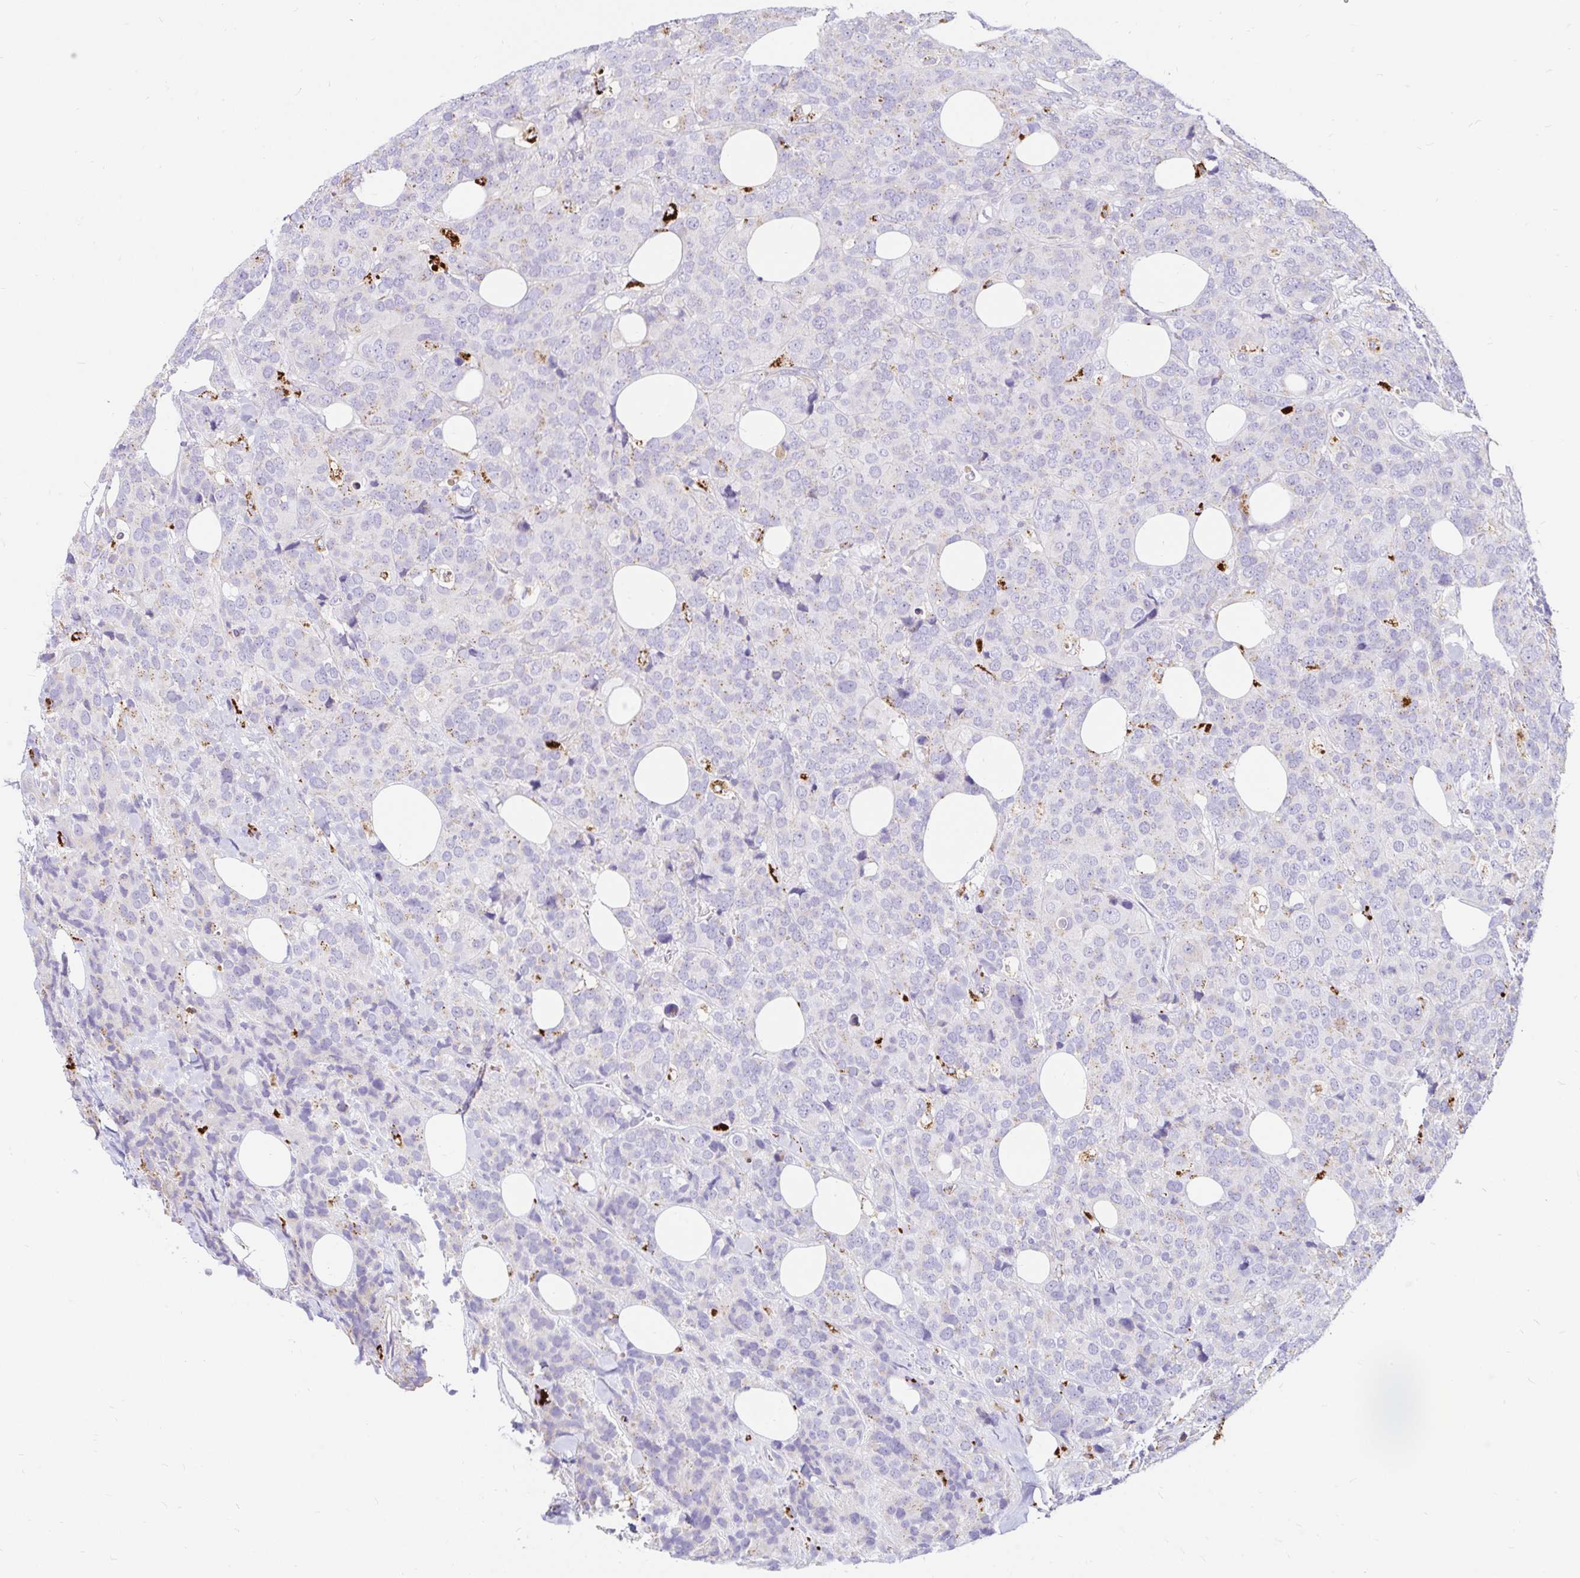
{"staining": {"intensity": "negative", "quantity": "none", "location": "none"}, "tissue": "breast cancer", "cell_type": "Tumor cells", "image_type": "cancer", "snomed": [{"axis": "morphology", "description": "Lobular carcinoma"}, {"axis": "topography", "description": "Breast"}], "caption": "A micrograph of human breast lobular carcinoma is negative for staining in tumor cells.", "gene": "FUCA1", "patient": {"sex": "female", "age": 59}}